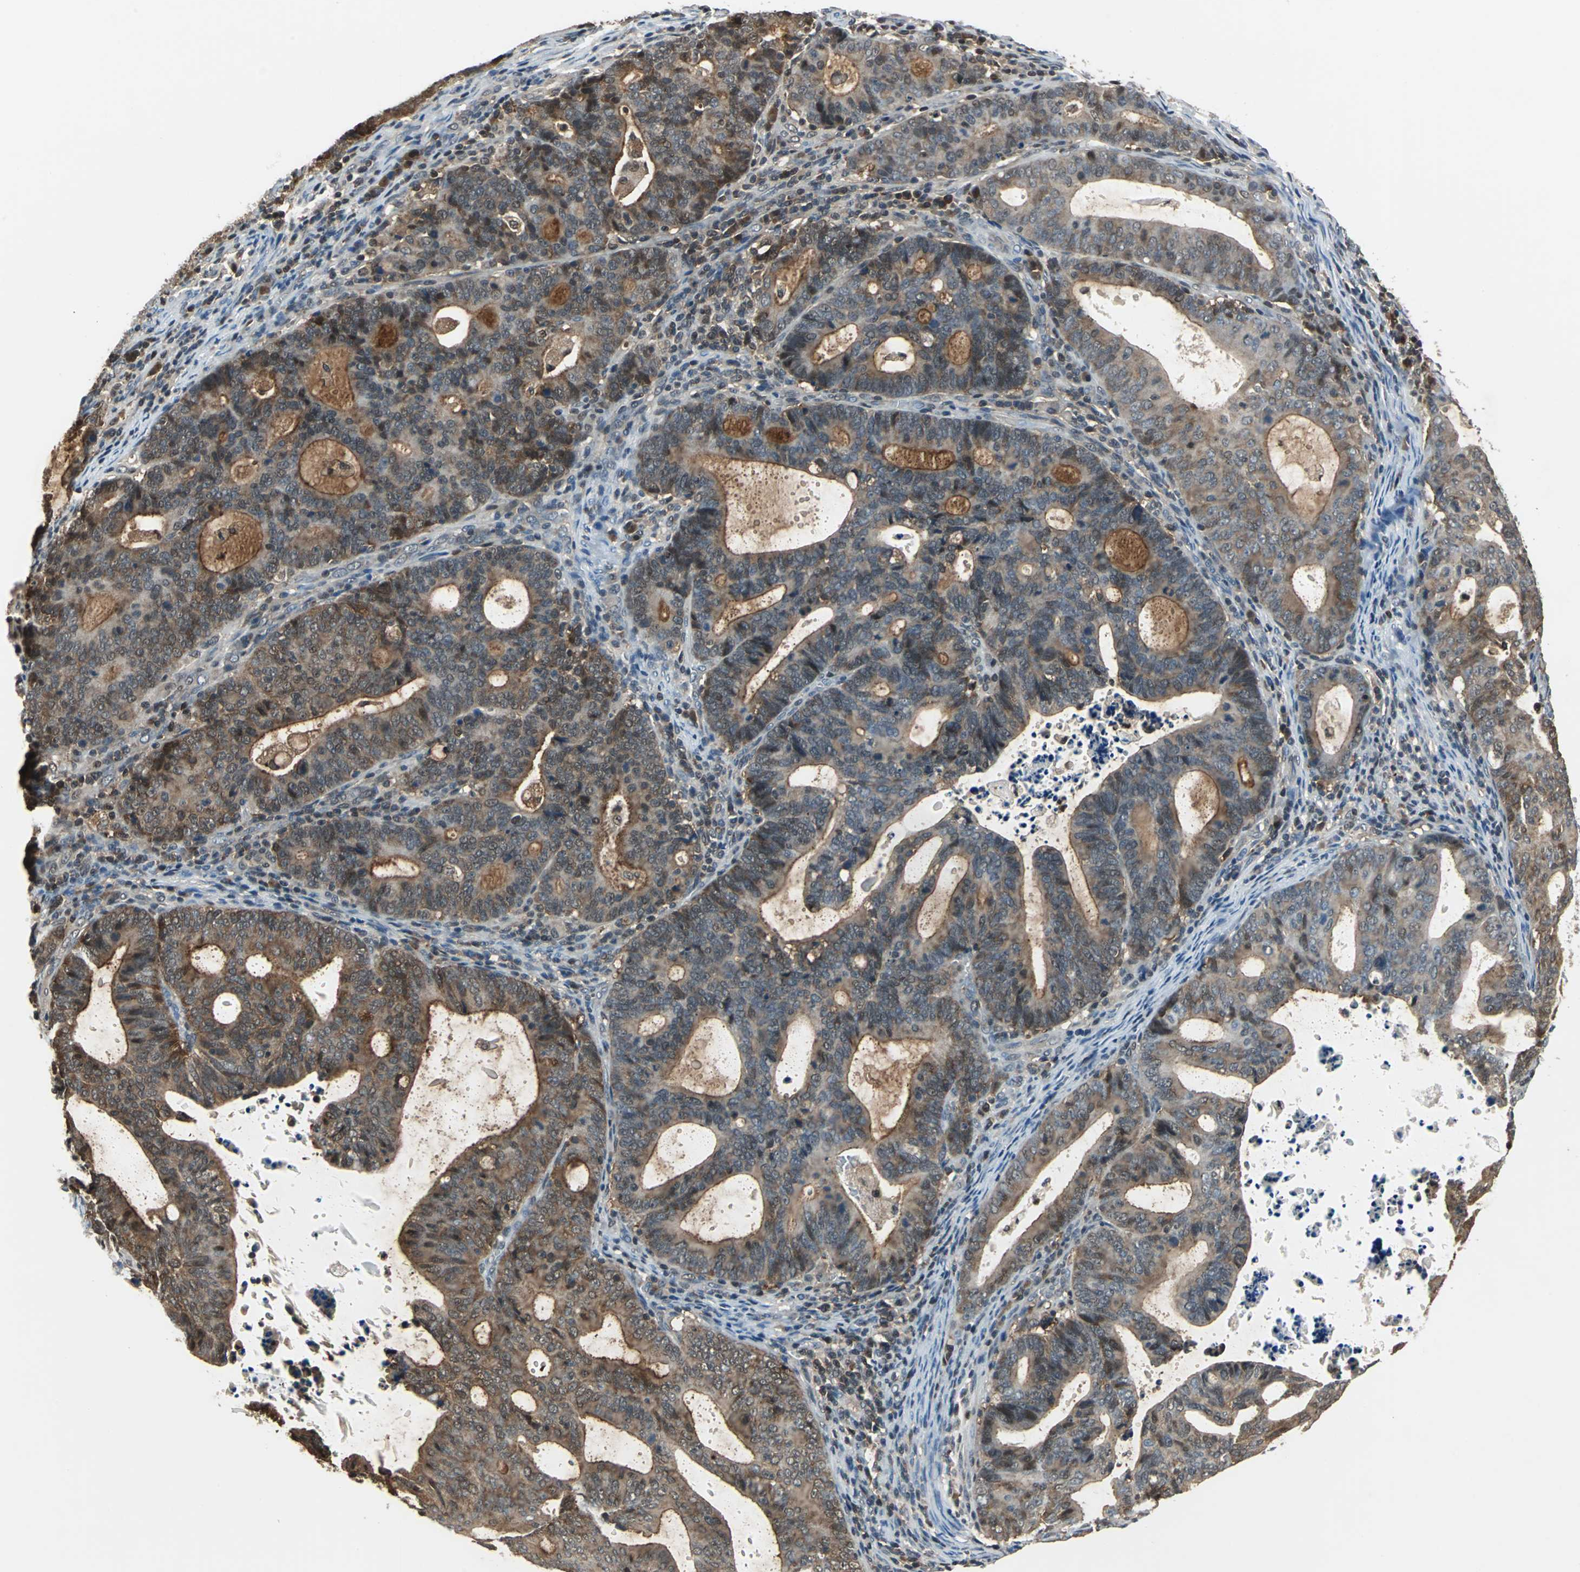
{"staining": {"intensity": "strong", "quantity": "25%-75%", "location": "cytoplasmic/membranous,nuclear"}, "tissue": "endometrial cancer", "cell_type": "Tumor cells", "image_type": "cancer", "snomed": [{"axis": "morphology", "description": "Adenocarcinoma, NOS"}, {"axis": "topography", "description": "Uterus"}], "caption": "An IHC photomicrograph of tumor tissue is shown. Protein staining in brown shows strong cytoplasmic/membranous and nuclear positivity in endometrial cancer (adenocarcinoma) within tumor cells.", "gene": "PSME1", "patient": {"sex": "female", "age": 83}}